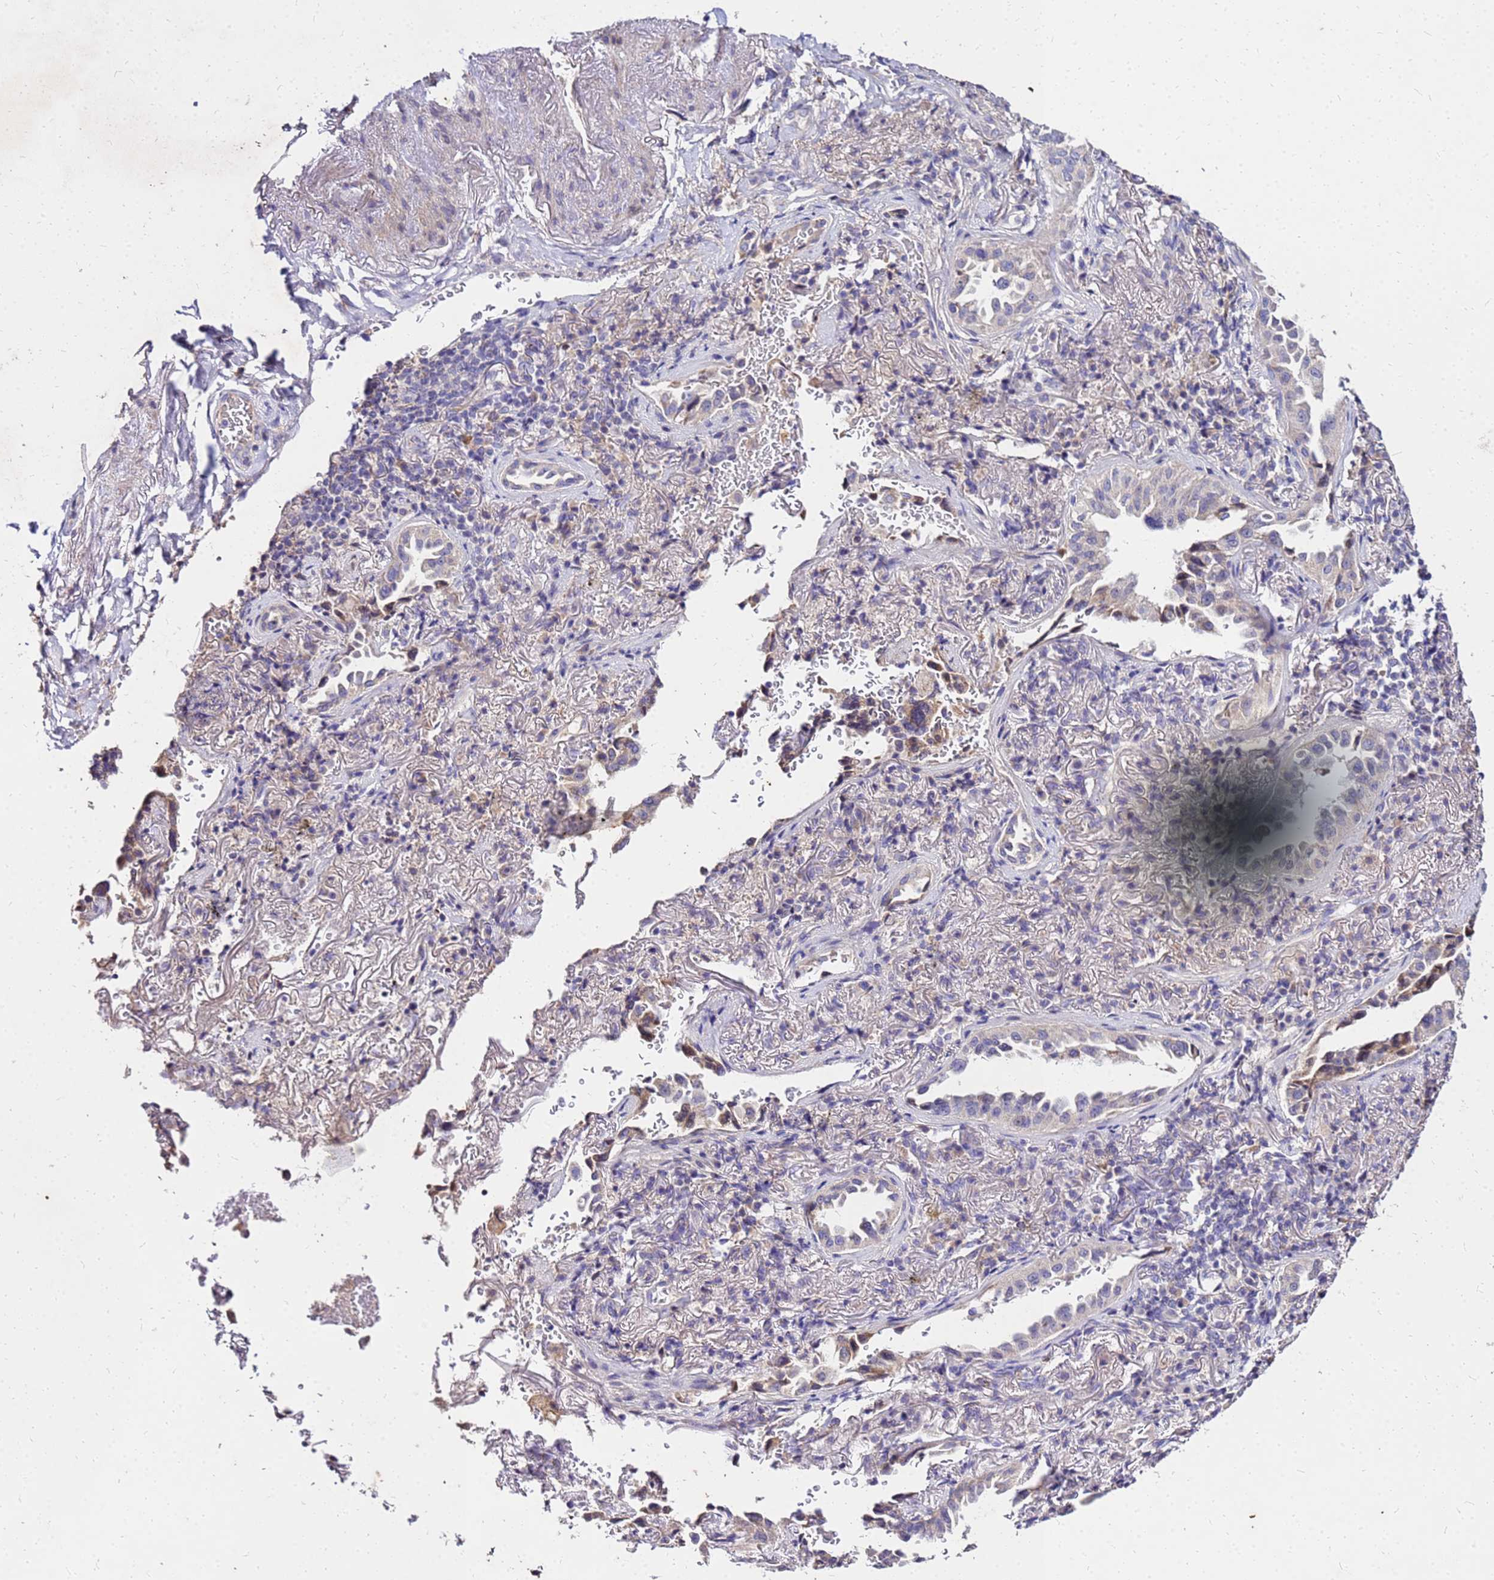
{"staining": {"intensity": "negative", "quantity": "none", "location": "none"}, "tissue": "lung cancer", "cell_type": "Tumor cells", "image_type": "cancer", "snomed": [{"axis": "morphology", "description": "Adenocarcinoma, NOS"}, {"axis": "topography", "description": "Lung"}], "caption": "IHC micrograph of human adenocarcinoma (lung) stained for a protein (brown), which displays no staining in tumor cells.", "gene": "COX14", "patient": {"sex": "female", "age": 69}}